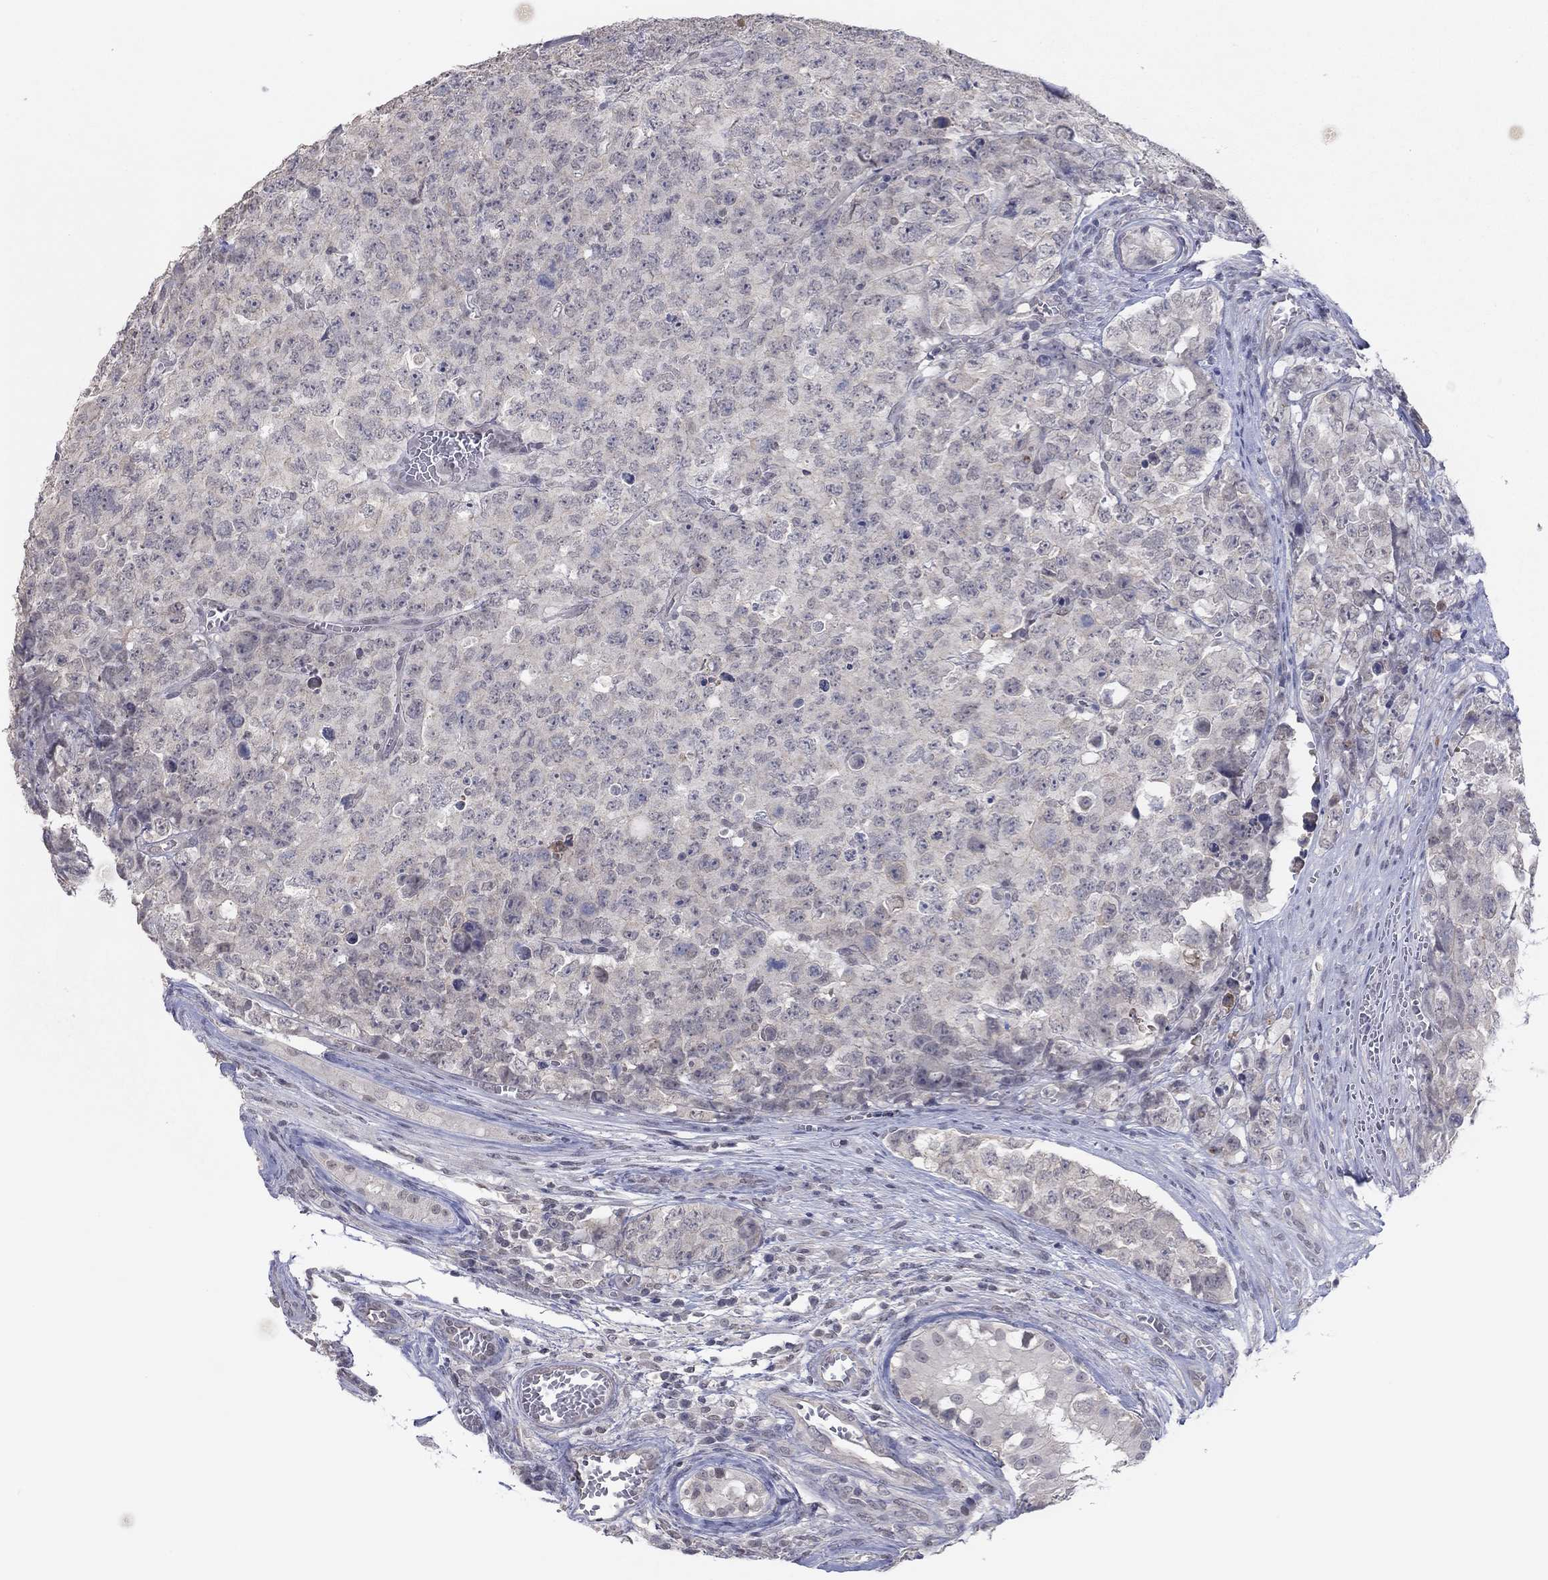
{"staining": {"intensity": "negative", "quantity": "none", "location": "none"}, "tissue": "testis cancer", "cell_type": "Tumor cells", "image_type": "cancer", "snomed": [{"axis": "morphology", "description": "Carcinoma, Embryonal, NOS"}, {"axis": "topography", "description": "Testis"}], "caption": "Immunohistochemistry image of human testis cancer stained for a protein (brown), which shows no staining in tumor cells.", "gene": "SLC22A2", "patient": {"sex": "male", "age": 23}}